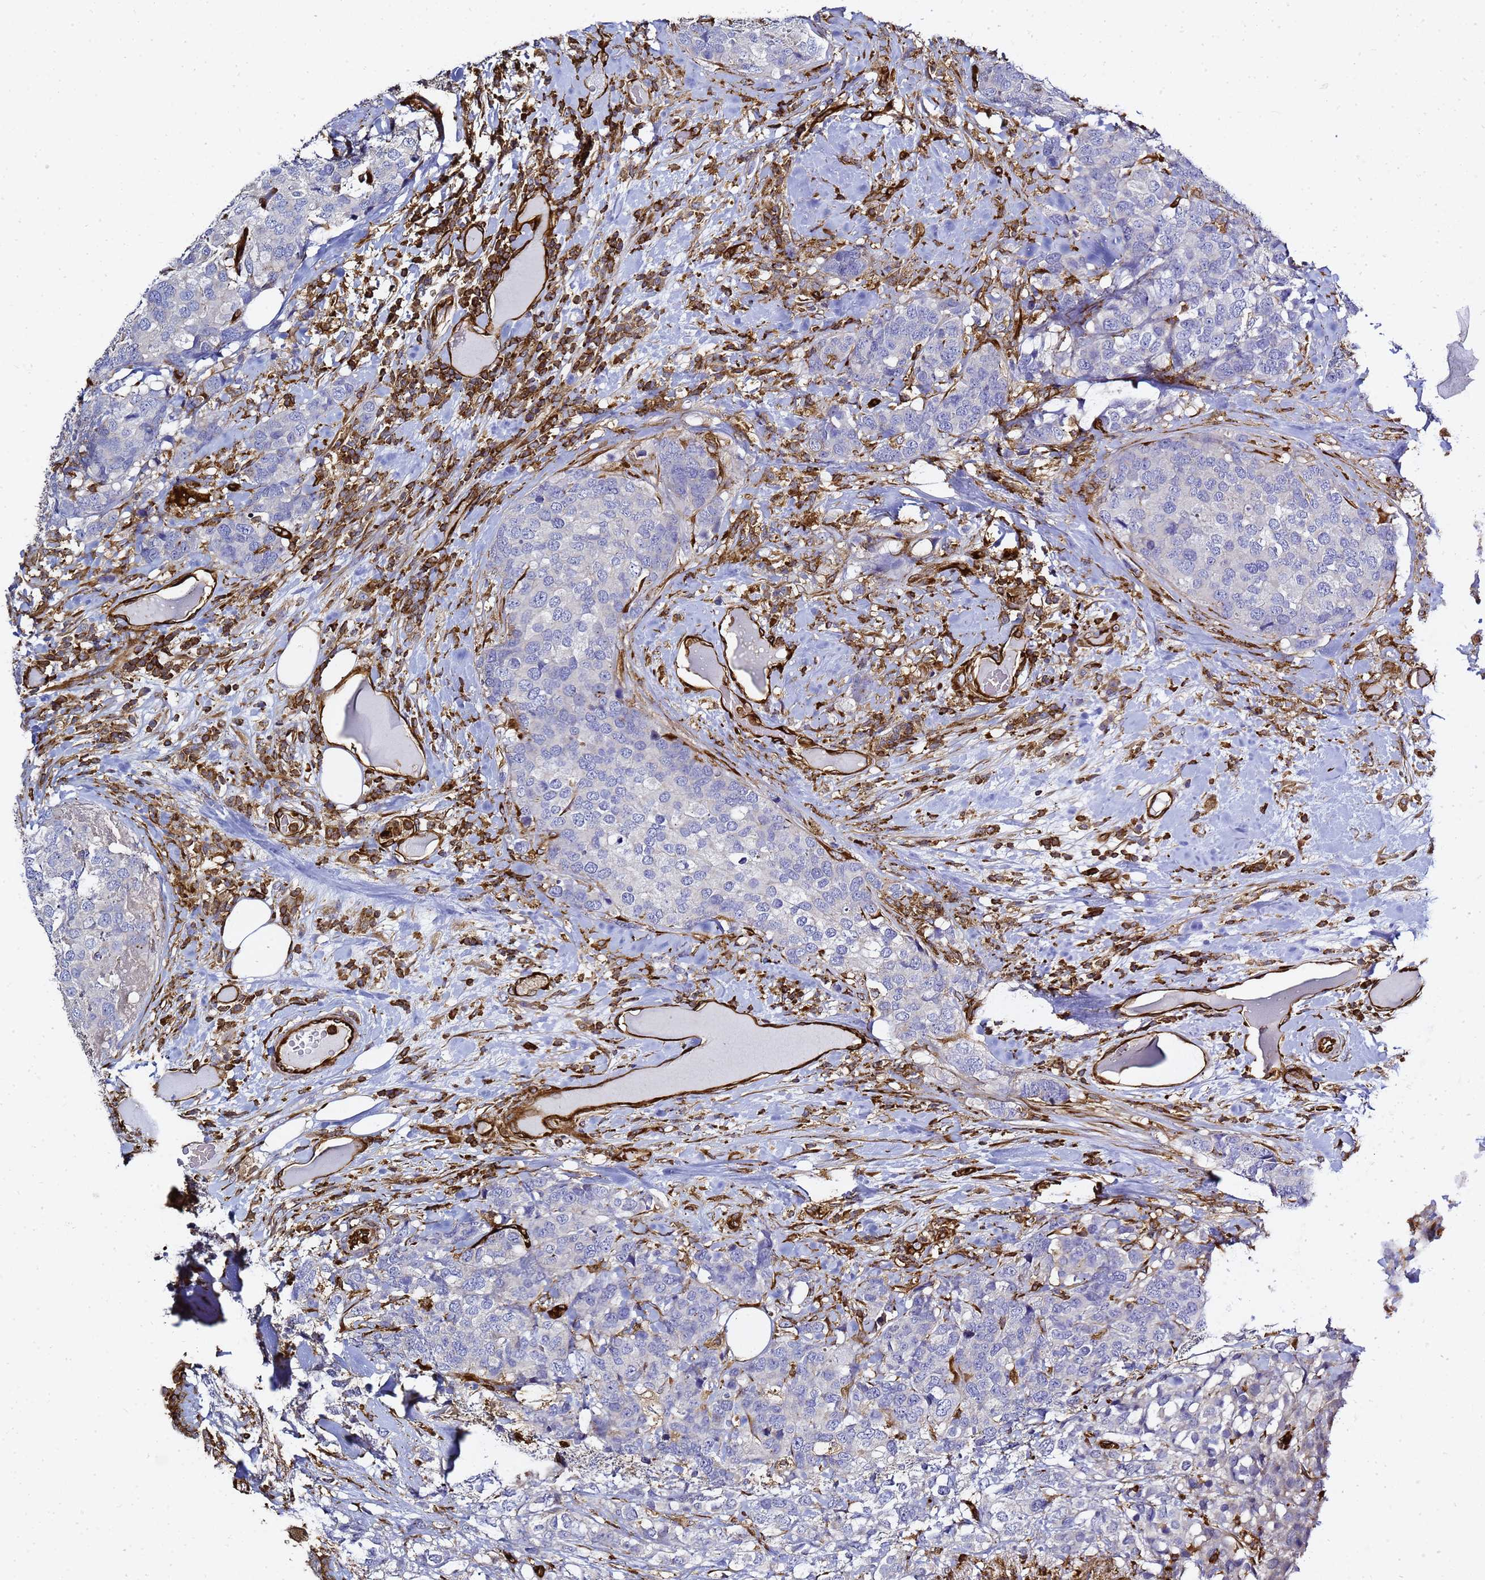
{"staining": {"intensity": "negative", "quantity": "none", "location": "none"}, "tissue": "breast cancer", "cell_type": "Tumor cells", "image_type": "cancer", "snomed": [{"axis": "morphology", "description": "Lobular carcinoma"}, {"axis": "topography", "description": "Breast"}], "caption": "An IHC micrograph of breast cancer (lobular carcinoma) is shown. There is no staining in tumor cells of breast cancer (lobular carcinoma).", "gene": "ZBTB8OS", "patient": {"sex": "female", "age": 59}}